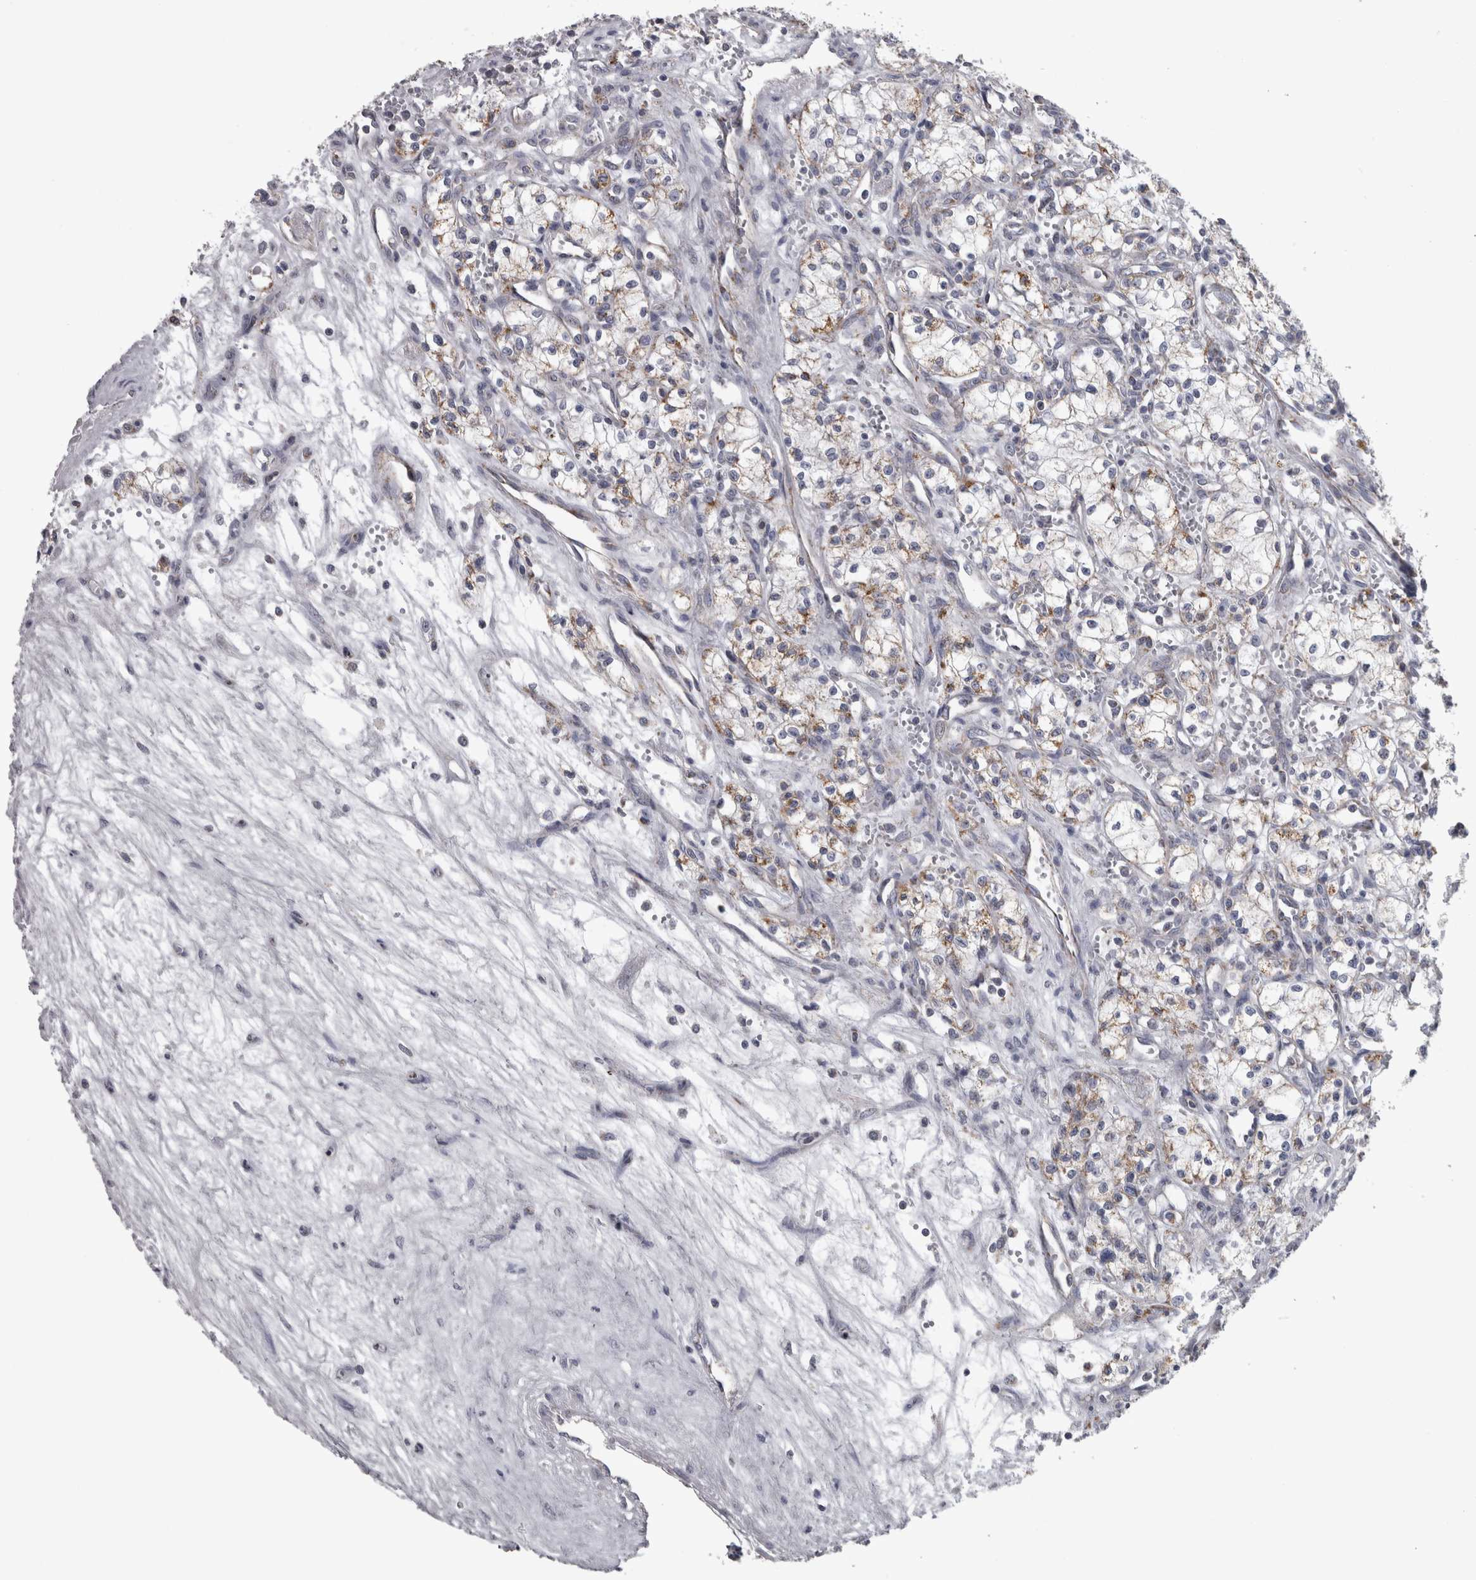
{"staining": {"intensity": "moderate", "quantity": ">75%", "location": "cytoplasmic/membranous"}, "tissue": "renal cancer", "cell_type": "Tumor cells", "image_type": "cancer", "snomed": [{"axis": "morphology", "description": "Adenocarcinoma, NOS"}, {"axis": "topography", "description": "Kidney"}], "caption": "A histopathology image showing moderate cytoplasmic/membranous expression in about >75% of tumor cells in renal cancer (adenocarcinoma), as visualized by brown immunohistochemical staining.", "gene": "DBT", "patient": {"sex": "male", "age": 59}}